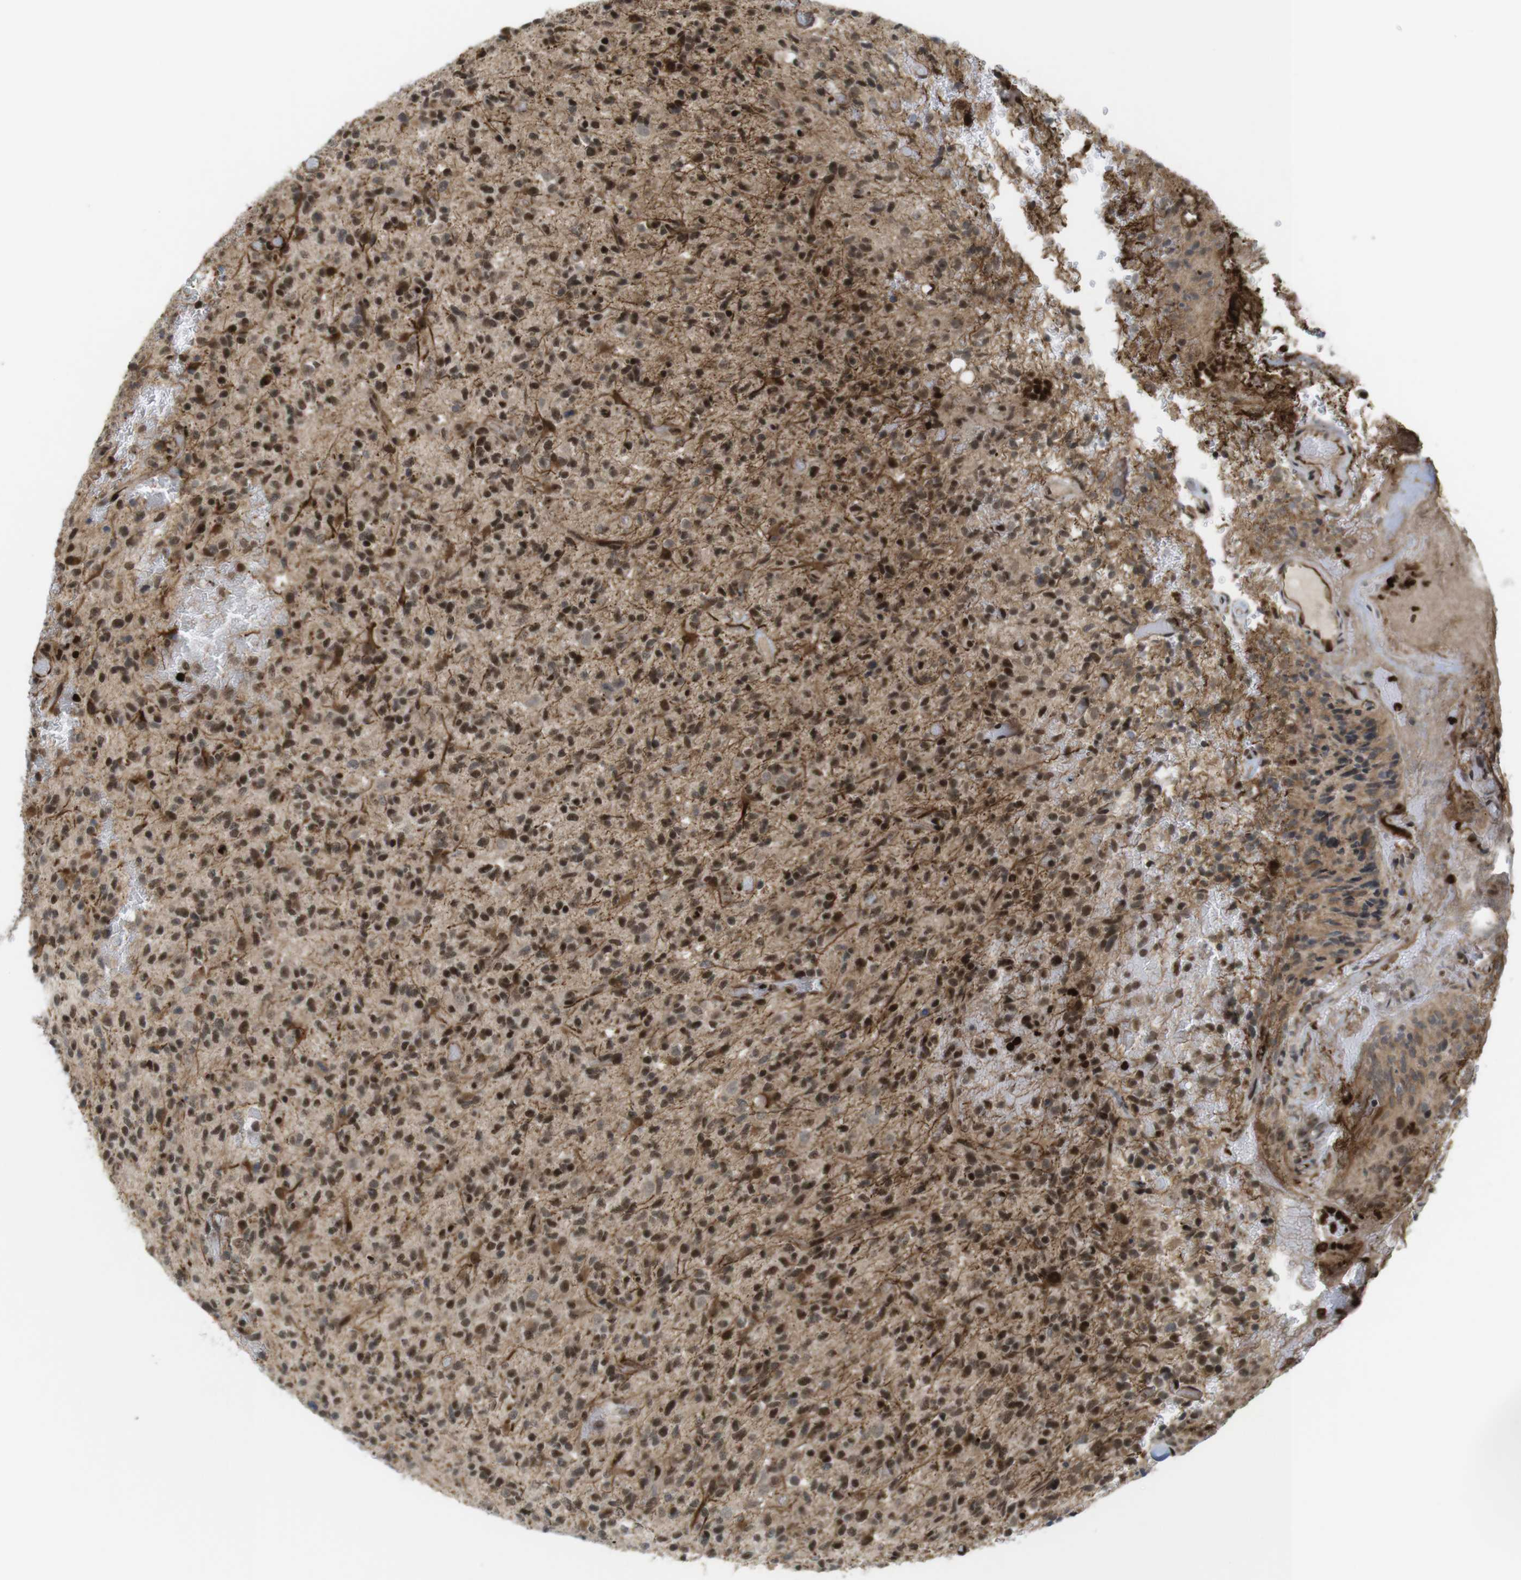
{"staining": {"intensity": "strong", "quantity": ">75%", "location": "cytoplasmic/membranous,nuclear"}, "tissue": "glioma", "cell_type": "Tumor cells", "image_type": "cancer", "snomed": [{"axis": "morphology", "description": "Glioma, malignant, High grade"}, {"axis": "topography", "description": "Brain"}], "caption": "A brown stain highlights strong cytoplasmic/membranous and nuclear expression of a protein in human malignant glioma (high-grade) tumor cells.", "gene": "SP2", "patient": {"sex": "male", "age": 71}}